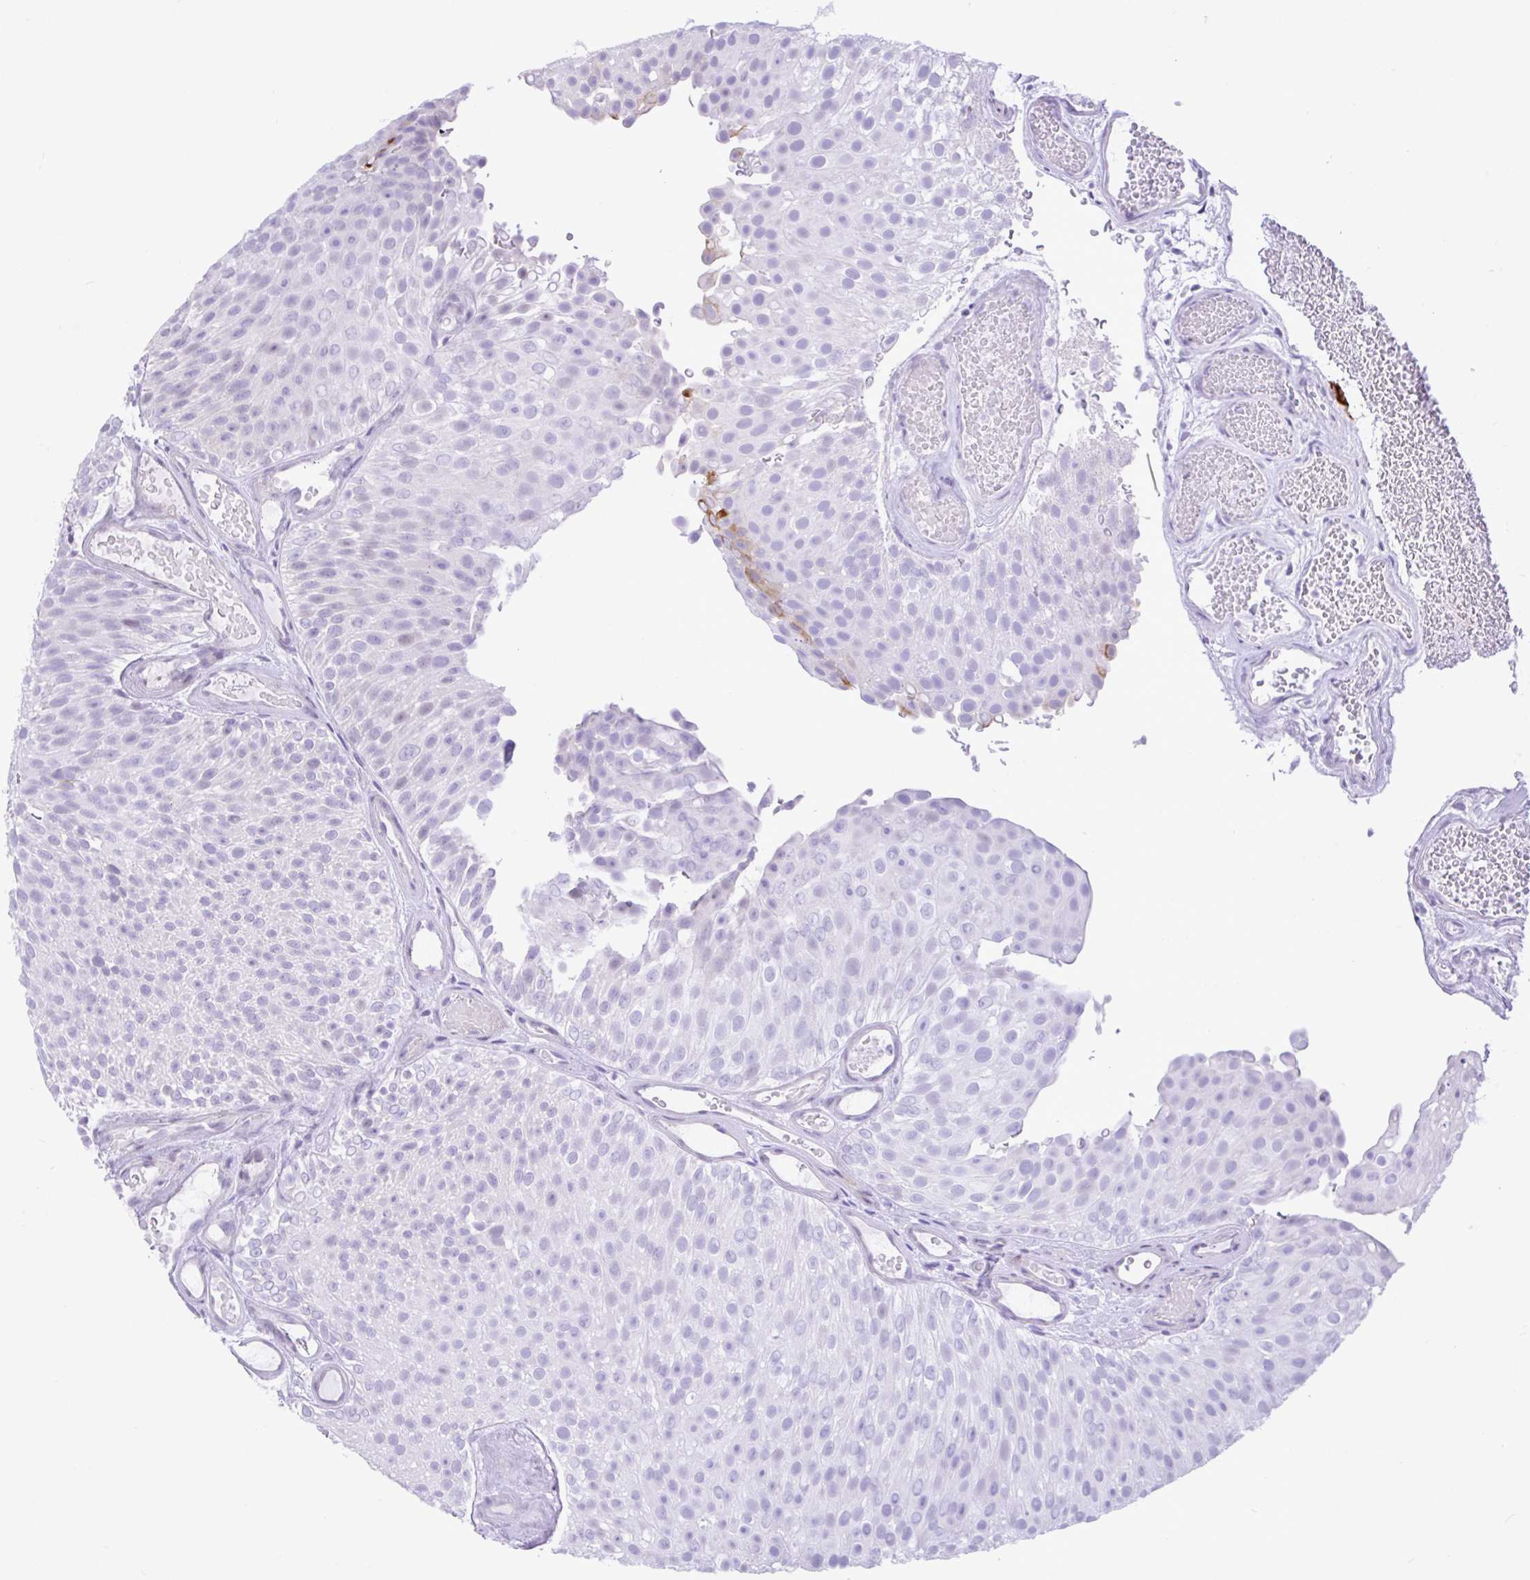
{"staining": {"intensity": "strong", "quantity": "<25%", "location": "cytoplasmic/membranous"}, "tissue": "urothelial cancer", "cell_type": "Tumor cells", "image_type": "cancer", "snomed": [{"axis": "morphology", "description": "Urothelial carcinoma, Low grade"}, {"axis": "topography", "description": "Urinary bladder"}], "caption": "Protein analysis of urothelial cancer tissue shows strong cytoplasmic/membranous positivity in about <25% of tumor cells.", "gene": "REEP1", "patient": {"sex": "male", "age": 78}}